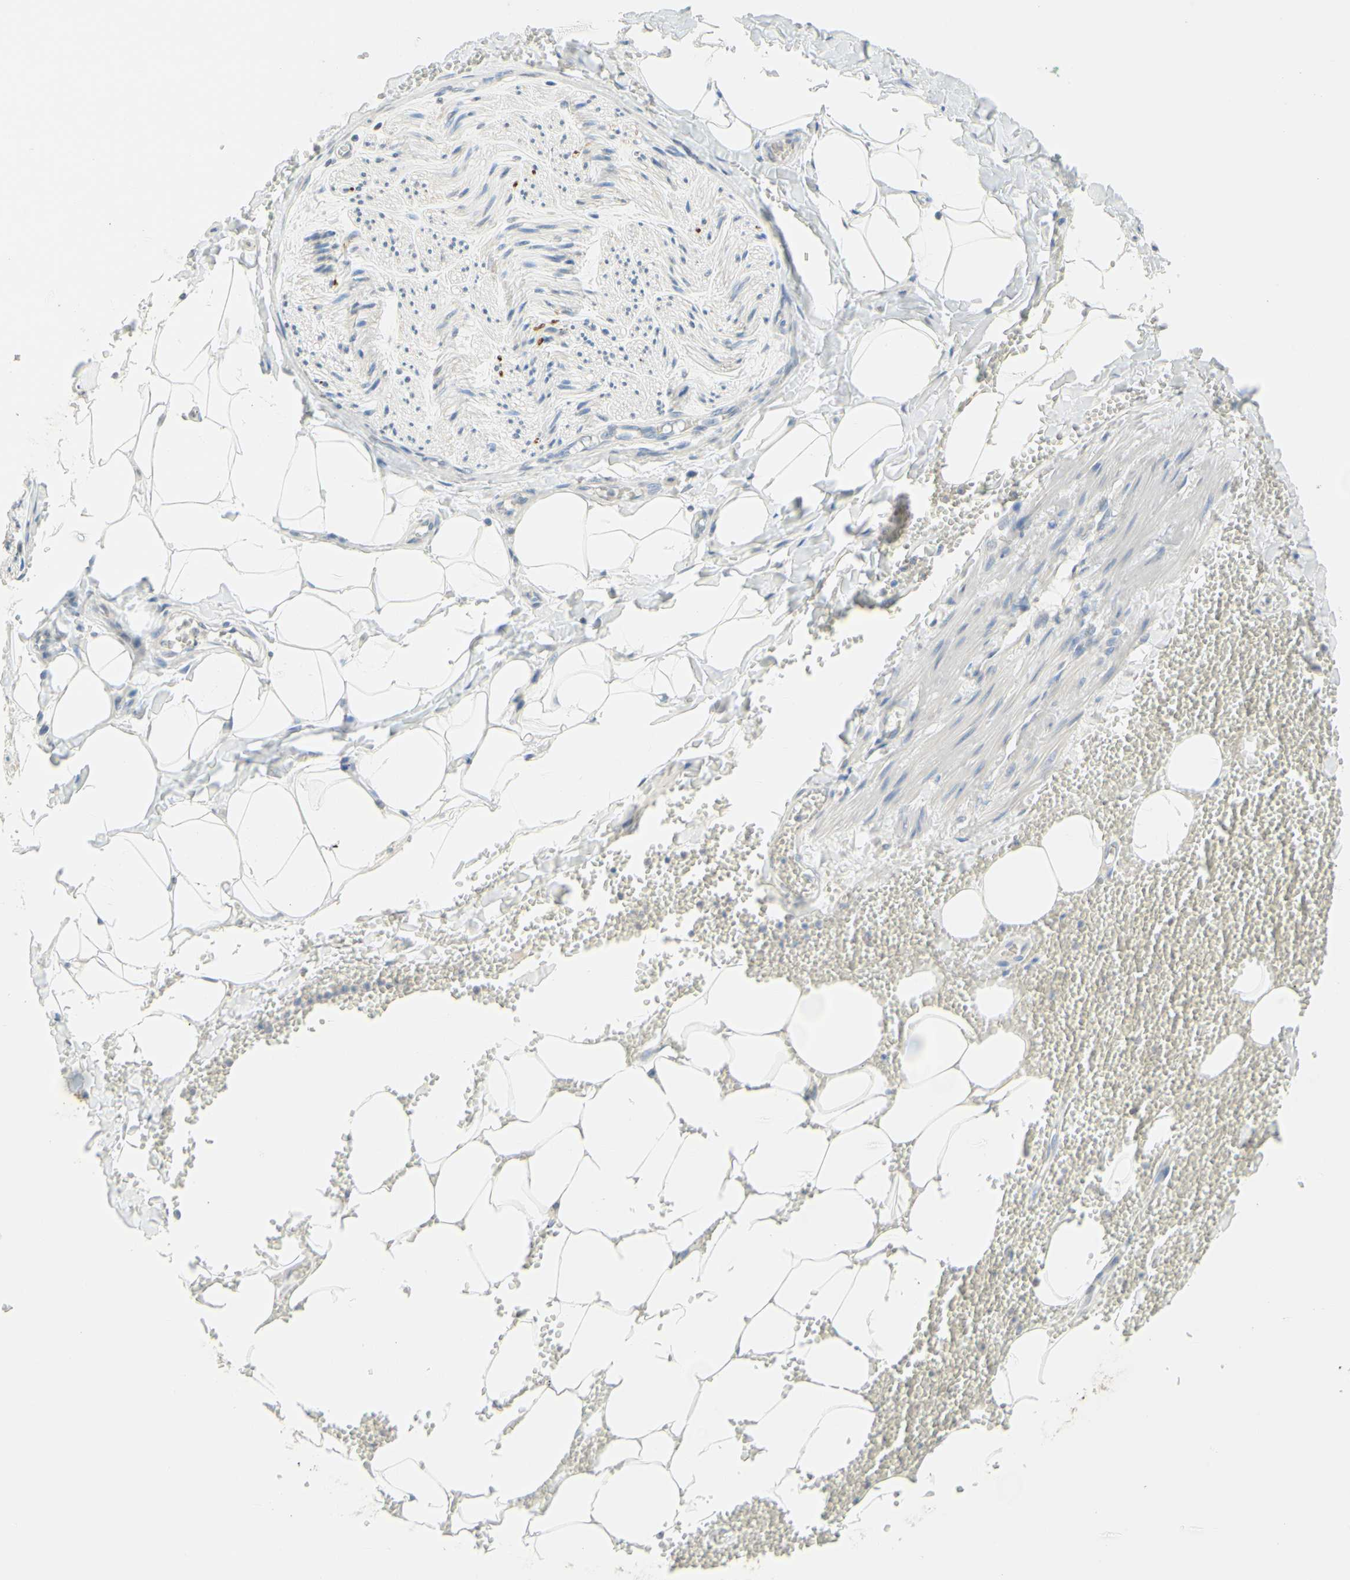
{"staining": {"intensity": "negative", "quantity": "none", "location": "none"}, "tissue": "adipose tissue", "cell_type": "Adipocytes", "image_type": "normal", "snomed": [{"axis": "morphology", "description": "Normal tissue, NOS"}, {"axis": "topography", "description": "Adipose tissue"}, {"axis": "topography", "description": "Peripheral nerve tissue"}], "caption": "An IHC image of normal adipose tissue is shown. There is no staining in adipocytes of adipose tissue.", "gene": "MAG", "patient": {"sex": "male", "age": 52}}